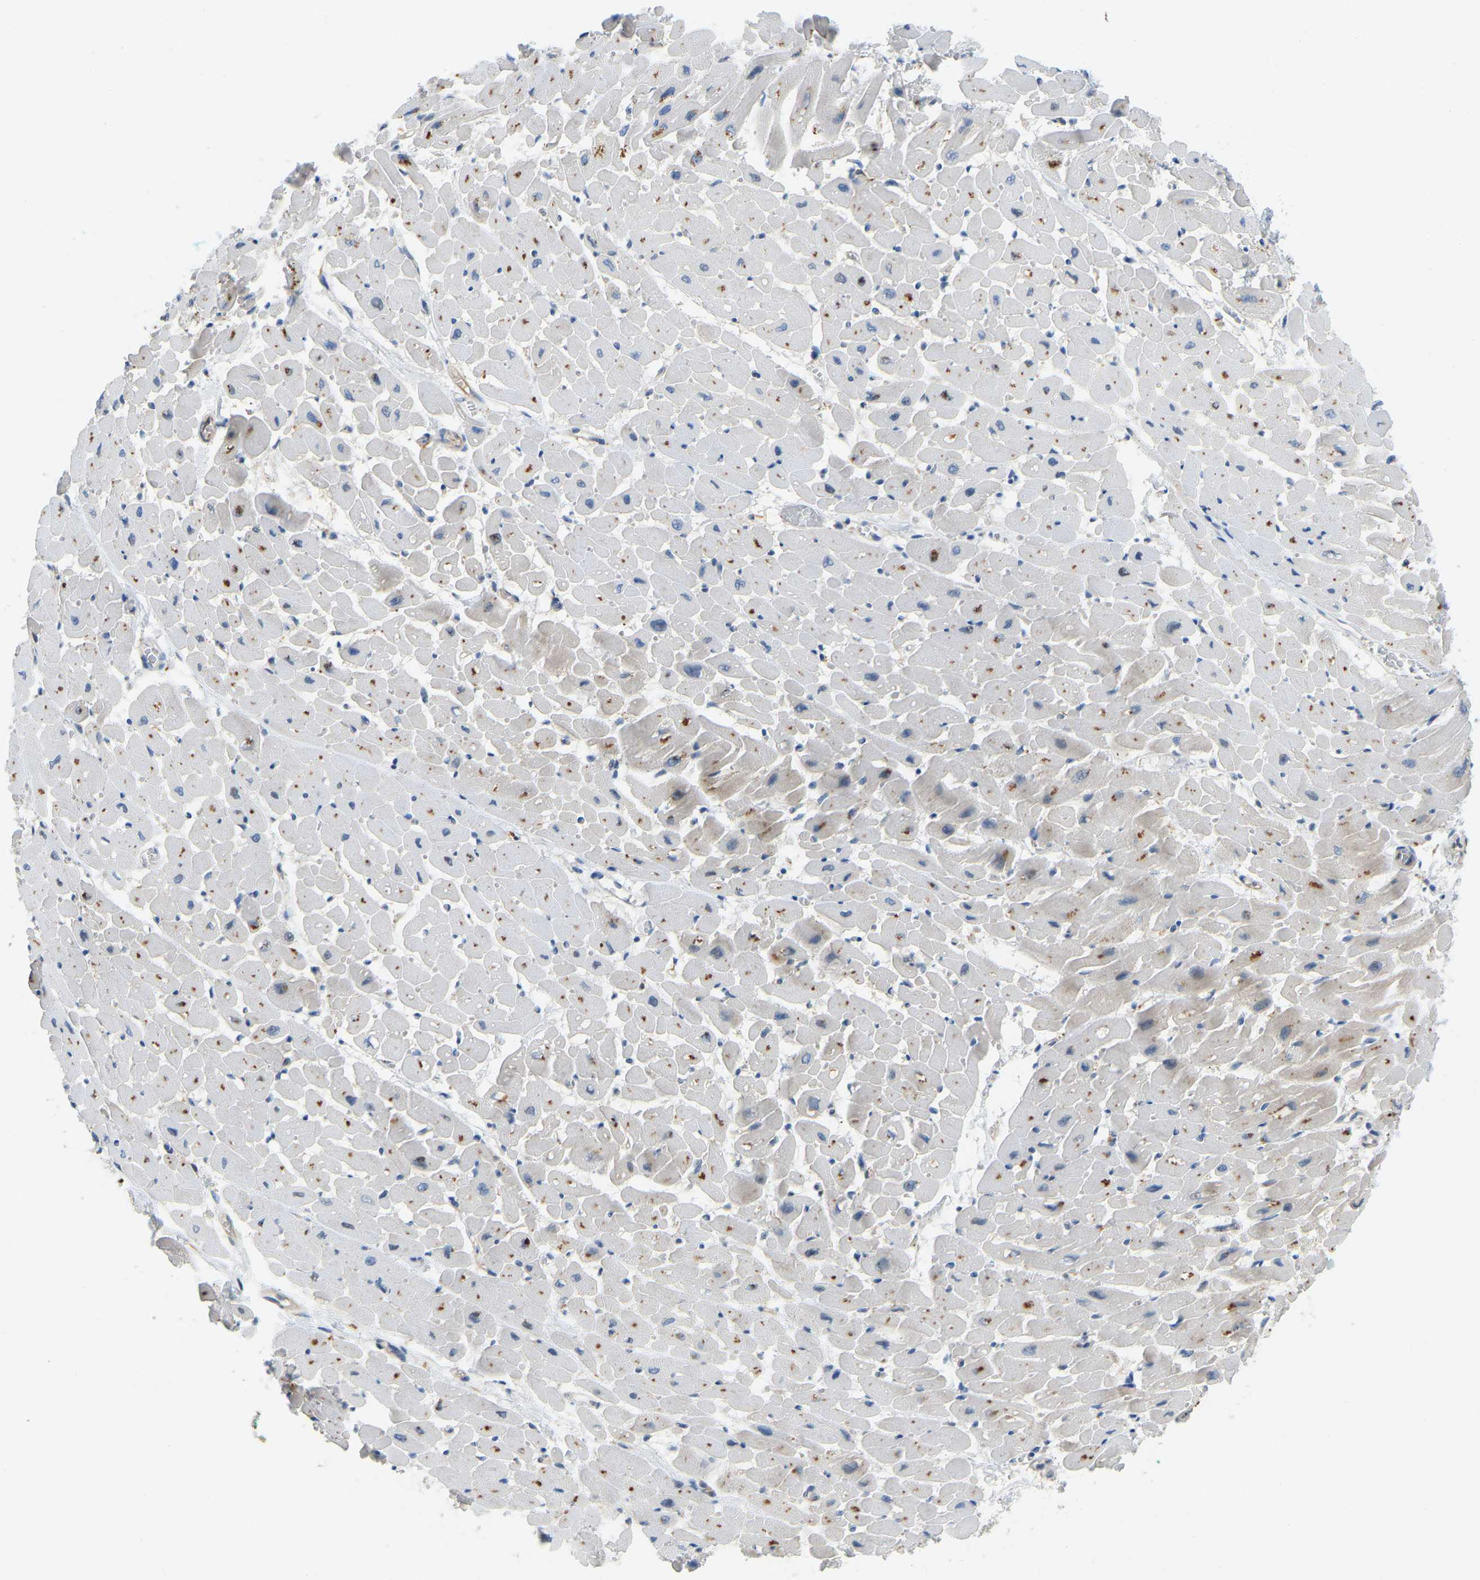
{"staining": {"intensity": "moderate", "quantity": "25%-75%", "location": "cytoplasmic/membranous"}, "tissue": "heart muscle", "cell_type": "Cardiomyocytes", "image_type": "normal", "snomed": [{"axis": "morphology", "description": "Normal tissue, NOS"}, {"axis": "topography", "description": "Heart"}], "caption": "This is a micrograph of immunohistochemistry staining of unremarkable heart muscle, which shows moderate expression in the cytoplasmic/membranous of cardiomyocytes.", "gene": "NME8", "patient": {"sex": "male", "age": 45}}